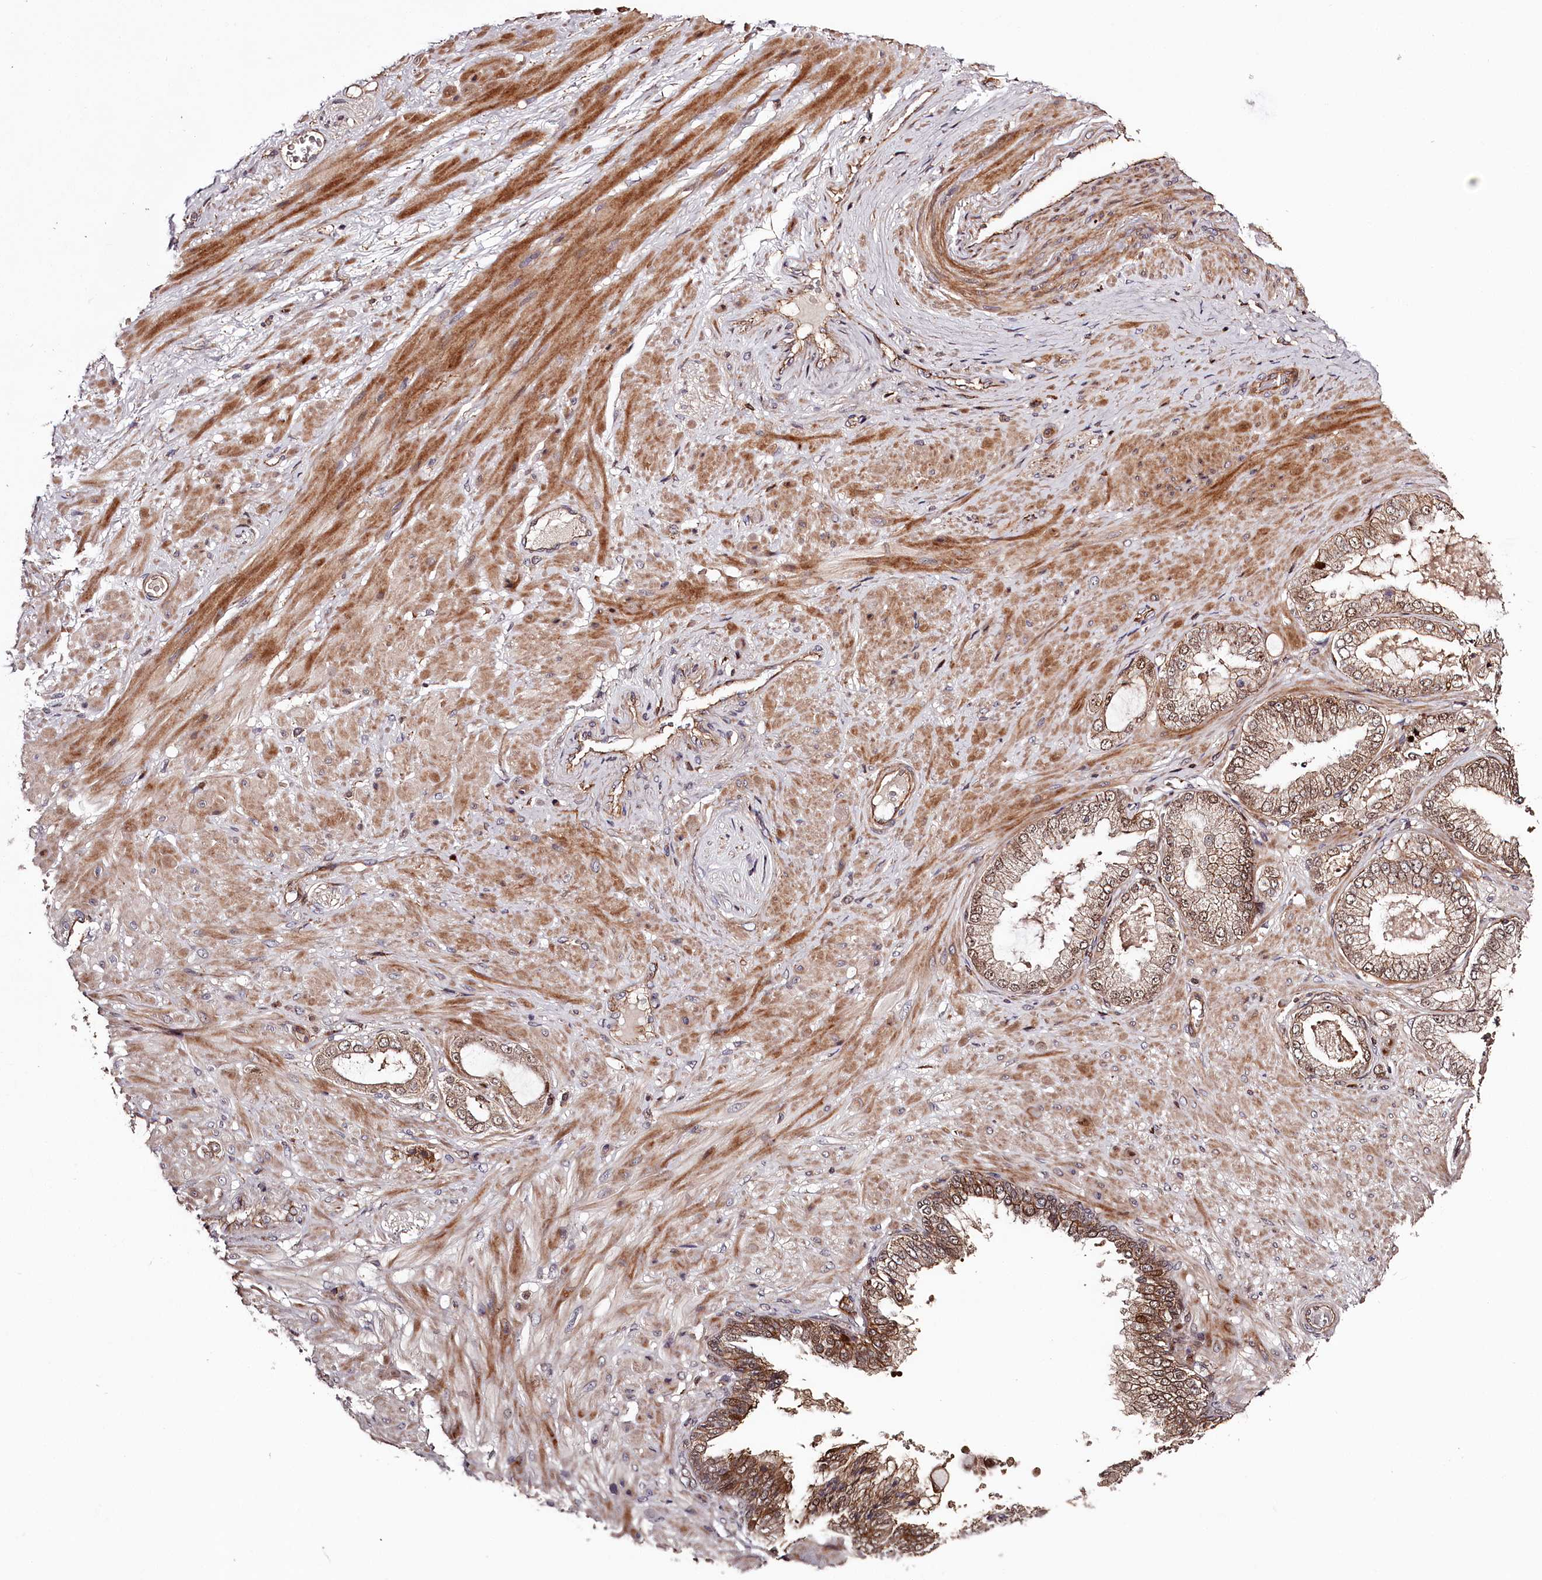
{"staining": {"intensity": "moderate", "quantity": ">75%", "location": "cytoplasmic/membranous"}, "tissue": "adipose tissue", "cell_type": "Adipocytes", "image_type": "normal", "snomed": [{"axis": "morphology", "description": "Normal tissue, NOS"}, {"axis": "morphology", "description": "Adenocarcinoma, Low grade"}, {"axis": "topography", "description": "Prostate"}, {"axis": "topography", "description": "Peripheral nerve tissue"}], "caption": "The micrograph reveals immunohistochemical staining of normal adipose tissue. There is moderate cytoplasmic/membranous positivity is seen in approximately >75% of adipocytes. The staining is performed using DAB brown chromogen to label protein expression. The nuclei are counter-stained blue using hematoxylin.", "gene": "KIF14", "patient": {"sex": "male", "age": 63}}